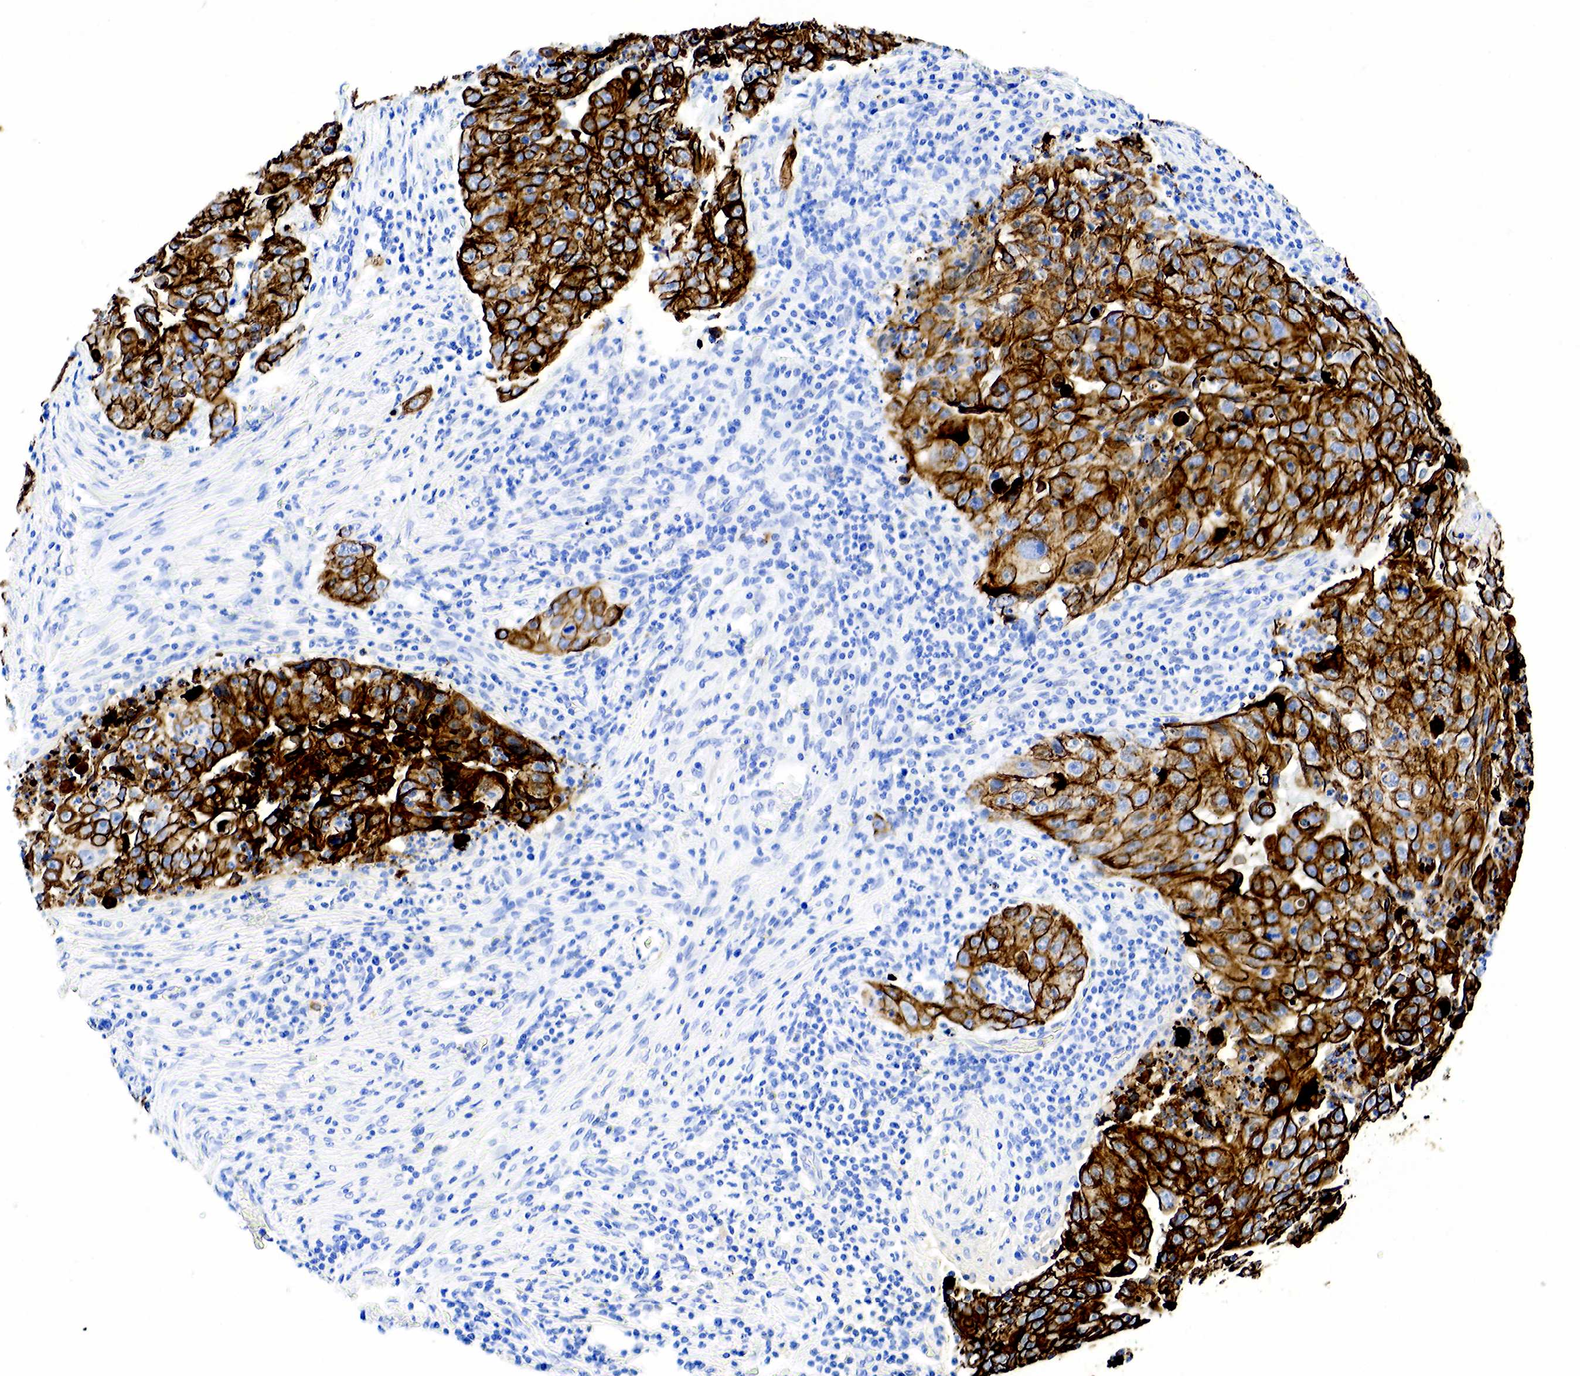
{"staining": {"intensity": "strong", "quantity": ">75%", "location": "cytoplasmic/membranous"}, "tissue": "lung cancer", "cell_type": "Tumor cells", "image_type": "cancer", "snomed": [{"axis": "morphology", "description": "Squamous cell carcinoma, NOS"}, {"axis": "topography", "description": "Lung"}], "caption": "An immunohistochemistry micrograph of neoplastic tissue is shown. Protein staining in brown labels strong cytoplasmic/membranous positivity in lung cancer within tumor cells.", "gene": "KRT7", "patient": {"sex": "male", "age": 64}}